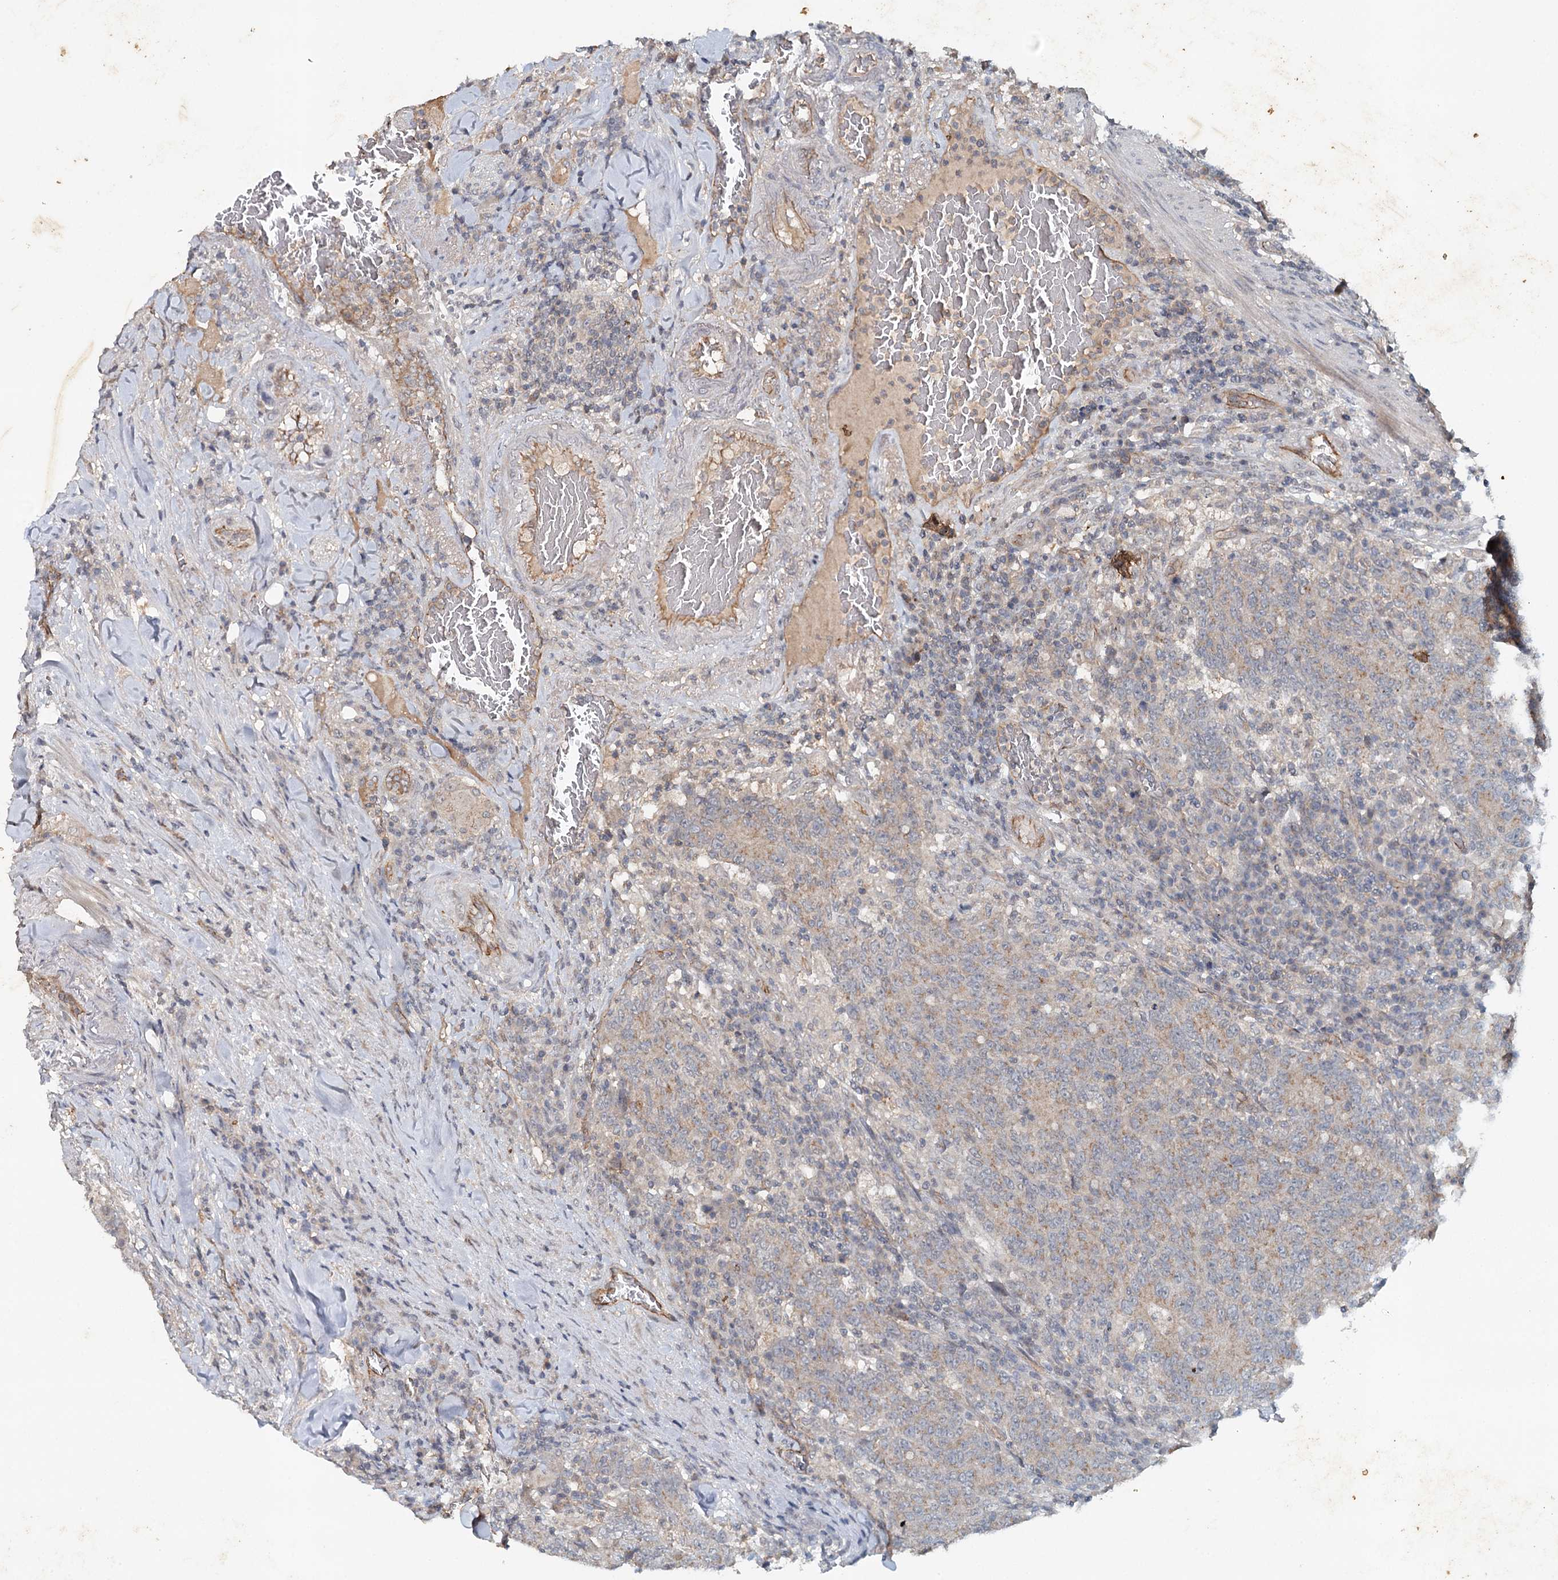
{"staining": {"intensity": "weak", "quantity": "25%-75%", "location": "cytoplasmic/membranous"}, "tissue": "colorectal cancer", "cell_type": "Tumor cells", "image_type": "cancer", "snomed": [{"axis": "morphology", "description": "Normal tissue, NOS"}, {"axis": "morphology", "description": "Adenocarcinoma, NOS"}, {"axis": "topography", "description": "Colon"}], "caption": "An IHC micrograph of neoplastic tissue is shown. Protein staining in brown highlights weak cytoplasmic/membranous positivity in colorectal adenocarcinoma within tumor cells.", "gene": "SYNPO", "patient": {"sex": "female", "age": 75}}